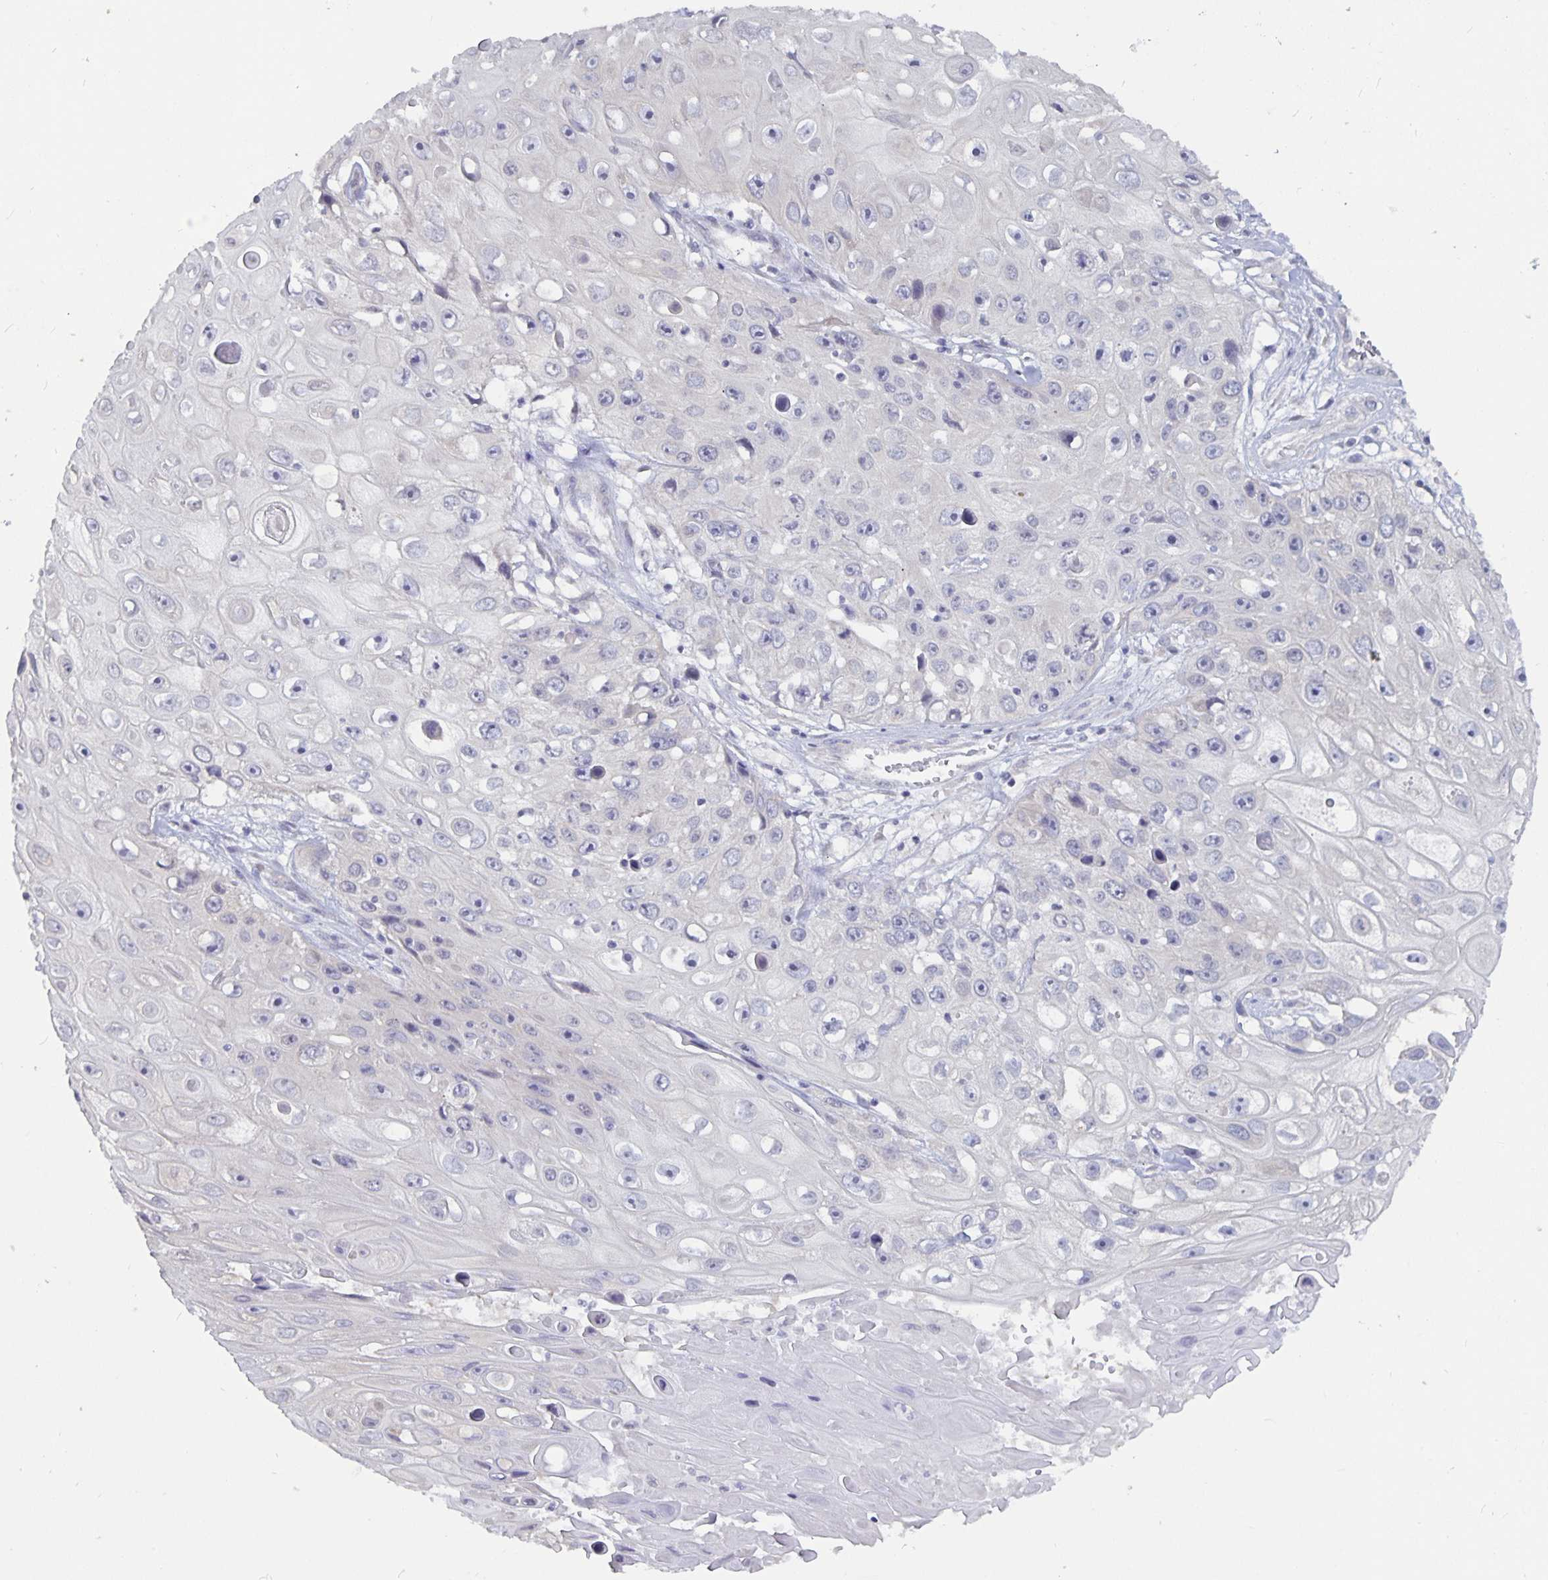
{"staining": {"intensity": "negative", "quantity": "none", "location": "none"}, "tissue": "skin cancer", "cell_type": "Tumor cells", "image_type": "cancer", "snomed": [{"axis": "morphology", "description": "Squamous cell carcinoma, NOS"}, {"axis": "topography", "description": "Skin"}], "caption": "IHC of human skin squamous cell carcinoma exhibits no staining in tumor cells. Nuclei are stained in blue.", "gene": "PLCB3", "patient": {"sex": "male", "age": 82}}